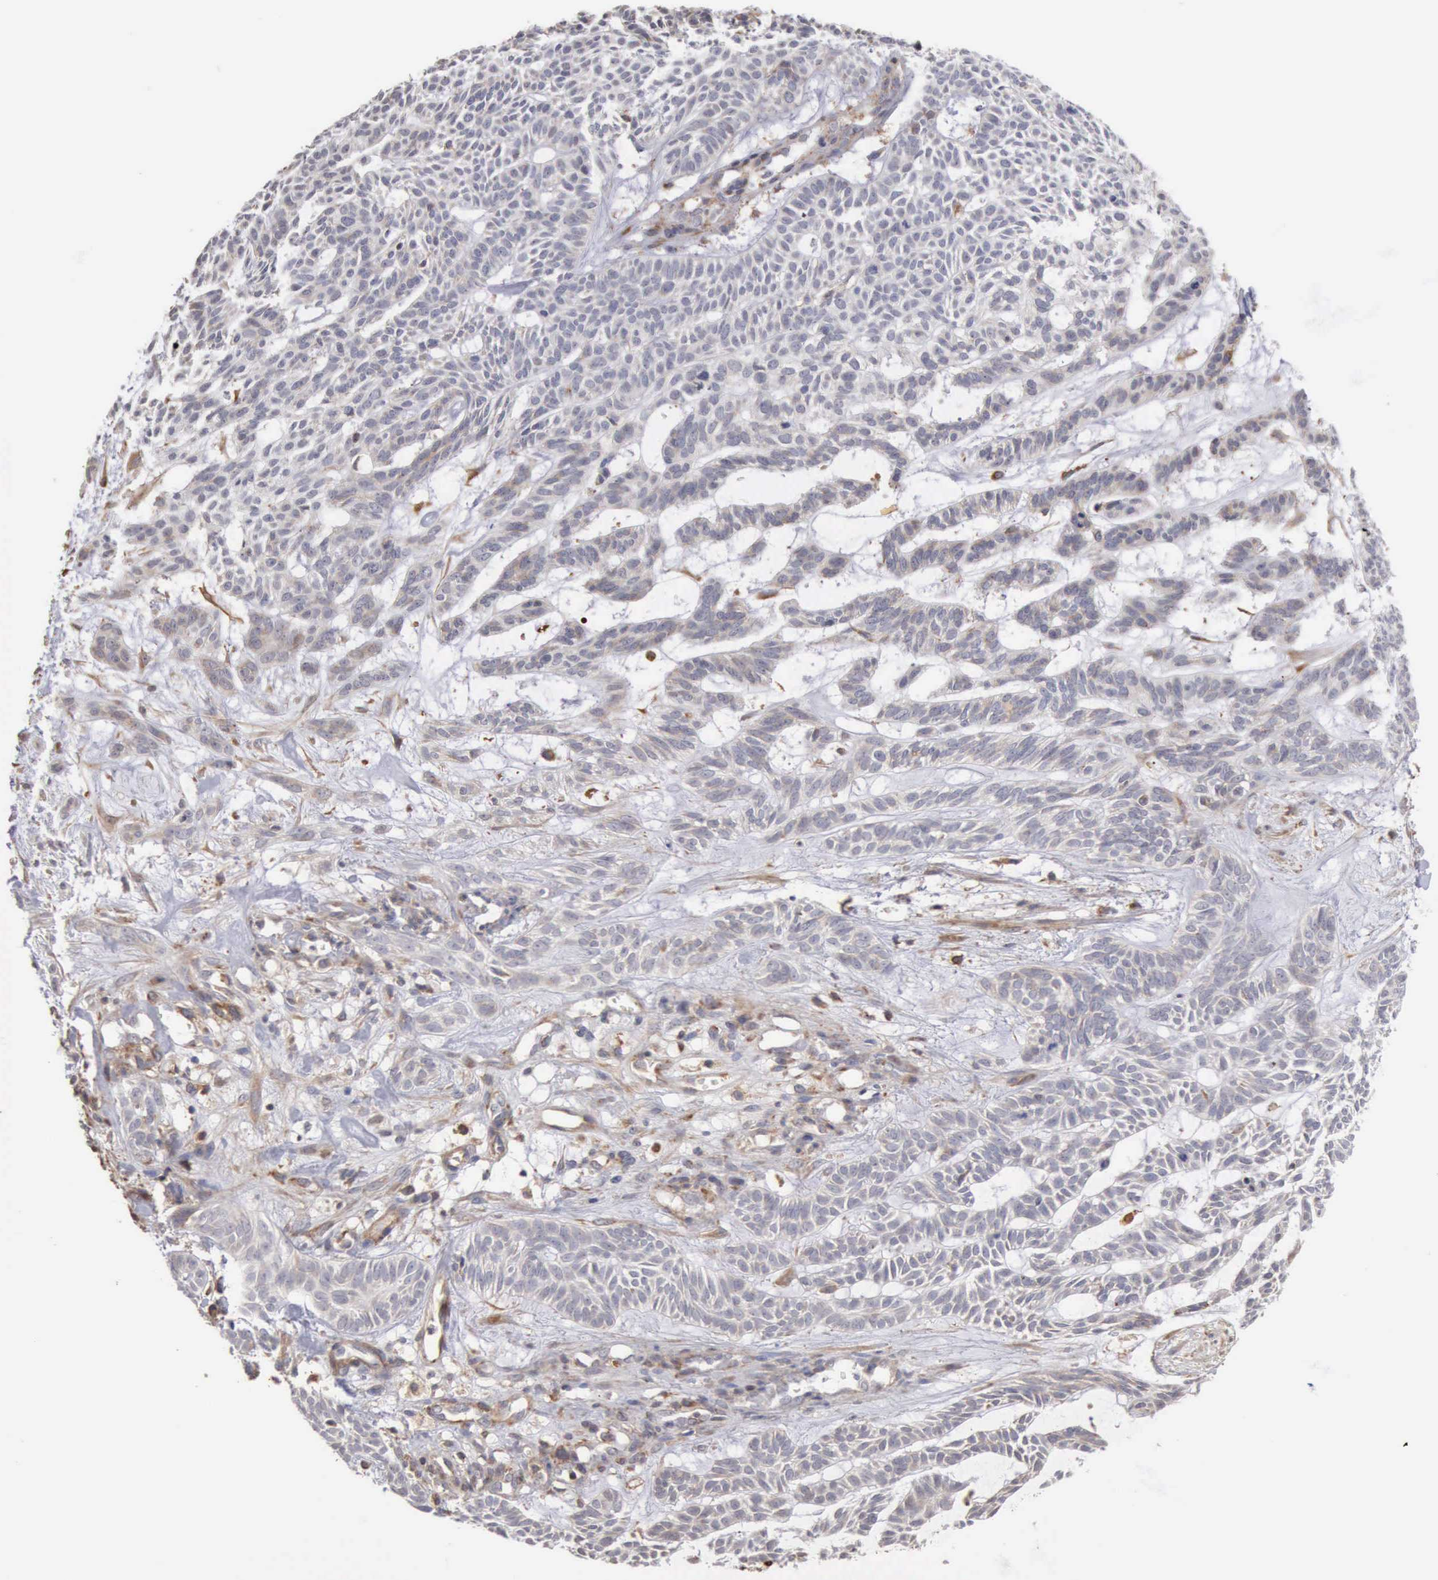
{"staining": {"intensity": "negative", "quantity": "none", "location": "none"}, "tissue": "skin cancer", "cell_type": "Tumor cells", "image_type": "cancer", "snomed": [{"axis": "morphology", "description": "Basal cell carcinoma"}, {"axis": "topography", "description": "Skin"}], "caption": "High magnification brightfield microscopy of skin cancer stained with DAB (3,3'-diaminobenzidine) (brown) and counterstained with hematoxylin (blue): tumor cells show no significant expression.", "gene": "GPR101", "patient": {"sex": "male", "age": 75}}